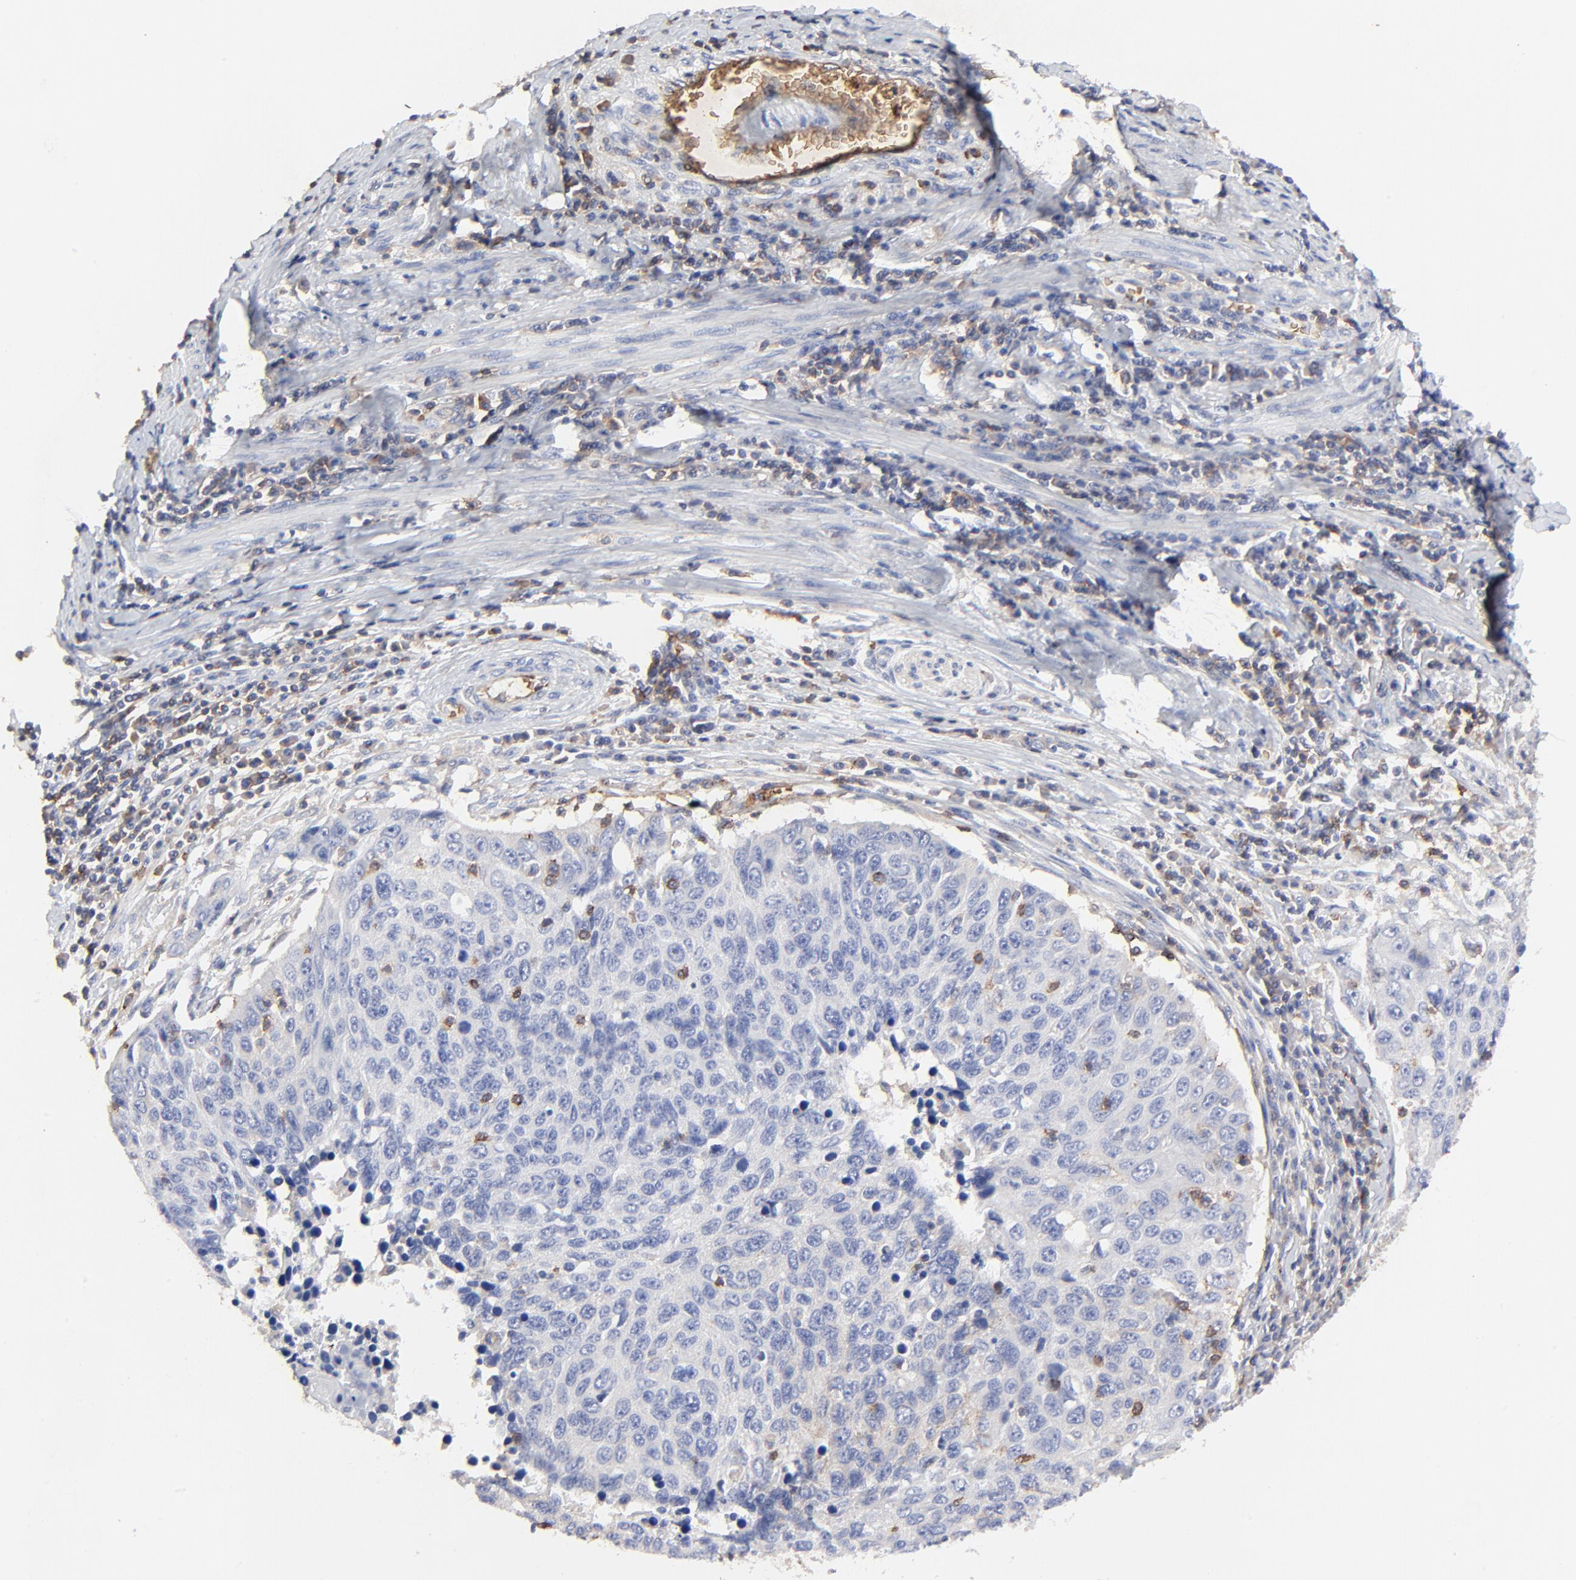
{"staining": {"intensity": "negative", "quantity": "none", "location": "none"}, "tissue": "cervical cancer", "cell_type": "Tumor cells", "image_type": "cancer", "snomed": [{"axis": "morphology", "description": "Squamous cell carcinoma, NOS"}, {"axis": "topography", "description": "Cervix"}], "caption": "Cervical squamous cell carcinoma was stained to show a protein in brown. There is no significant staining in tumor cells. Brightfield microscopy of IHC stained with DAB (brown) and hematoxylin (blue), captured at high magnification.", "gene": "PAG1", "patient": {"sex": "female", "age": 53}}